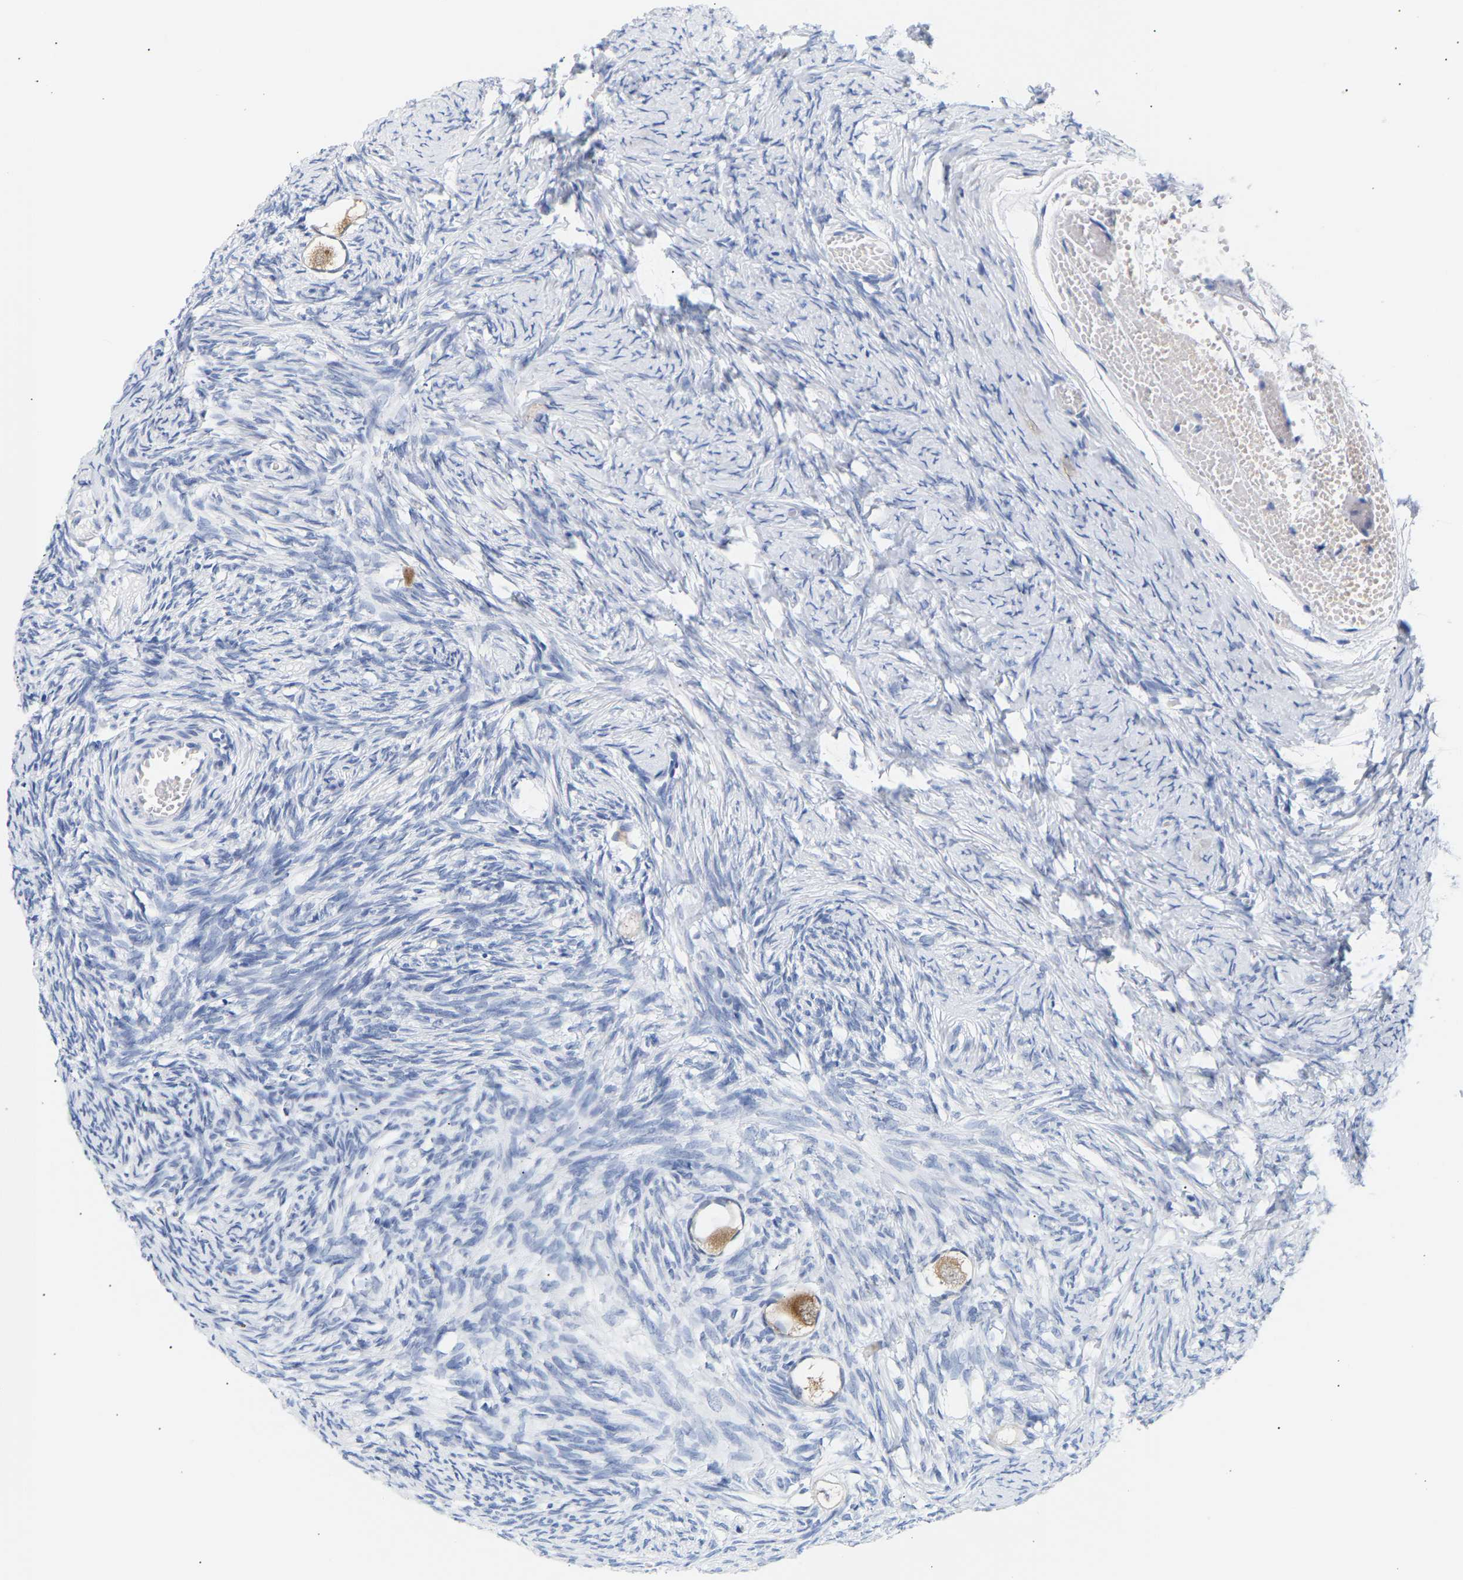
{"staining": {"intensity": "moderate", "quantity": ">75%", "location": "cytoplasmic/membranous"}, "tissue": "ovary", "cell_type": "Follicle cells", "image_type": "normal", "snomed": [{"axis": "morphology", "description": "Normal tissue, NOS"}, {"axis": "topography", "description": "Ovary"}], "caption": "This is a photomicrograph of immunohistochemistry (IHC) staining of normal ovary, which shows moderate expression in the cytoplasmic/membranous of follicle cells.", "gene": "SPINK2", "patient": {"sex": "female", "age": 27}}